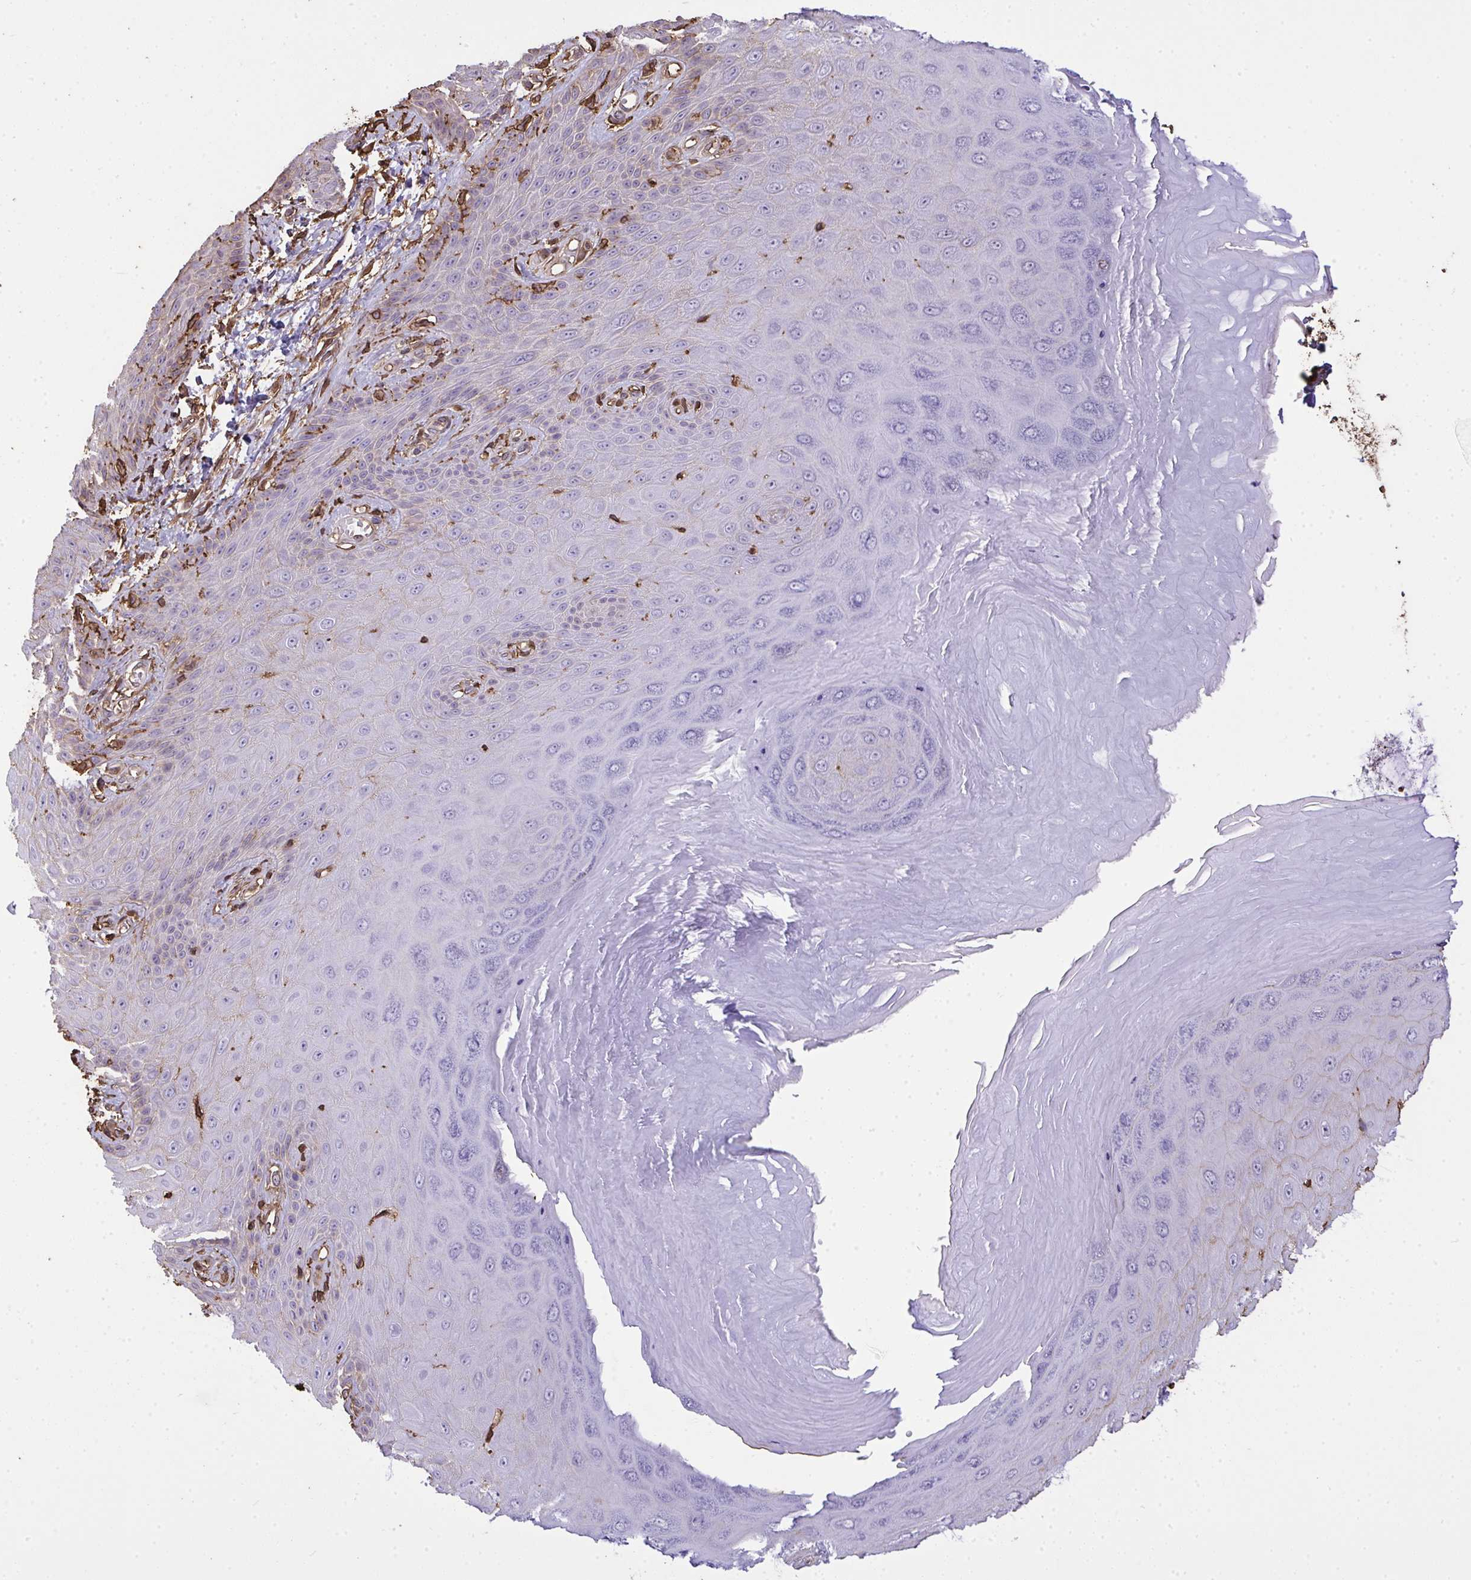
{"staining": {"intensity": "moderate", "quantity": "<25%", "location": "cytoplasmic/membranous"}, "tissue": "skin", "cell_type": "Epidermal cells", "image_type": "normal", "snomed": [{"axis": "morphology", "description": "Normal tissue, NOS"}, {"axis": "topography", "description": "Anal"}, {"axis": "topography", "description": "Peripheral nerve tissue"}], "caption": "This is a photomicrograph of IHC staining of normal skin, which shows moderate positivity in the cytoplasmic/membranous of epidermal cells.", "gene": "ANXA5", "patient": {"sex": "male", "age": 78}}